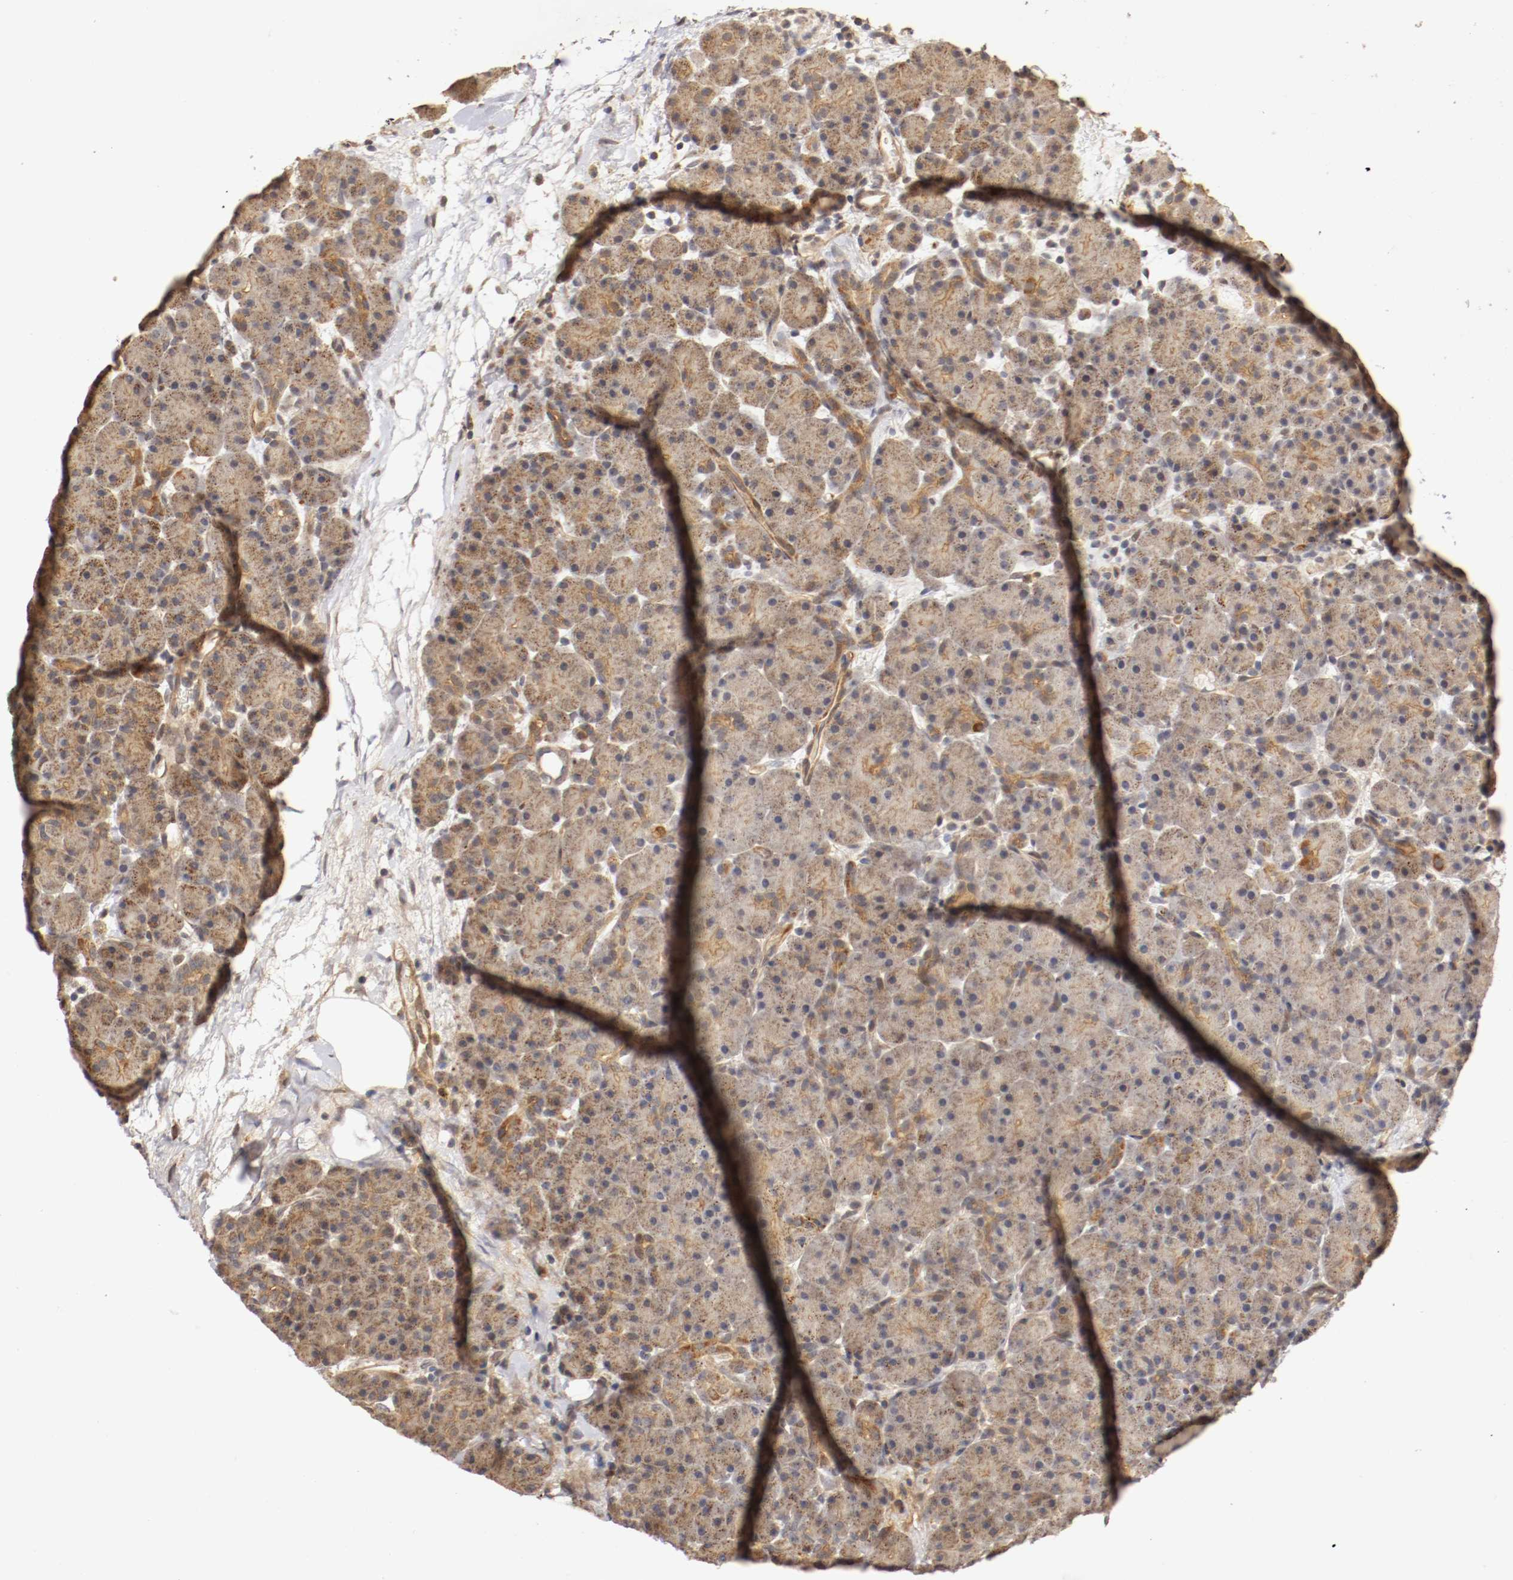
{"staining": {"intensity": "weak", "quantity": "25%-75%", "location": "cytoplasmic/membranous,nuclear"}, "tissue": "pancreas", "cell_type": "Exocrine glandular cells", "image_type": "normal", "snomed": [{"axis": "morphology", "description": "Normal tissue, NOS"}, {"axis": "topography", "description": "Pancreas"}], "caption": "An image showing weak cytoplasmic/membranous,nuclear expression in about 25%-75% of exocrine glandular cells in benign pancreas, as visualized by brown immunohistochemical staining.", "gene": "TNFRSF1B", "patient": {"sex": "male", "age": 66}}